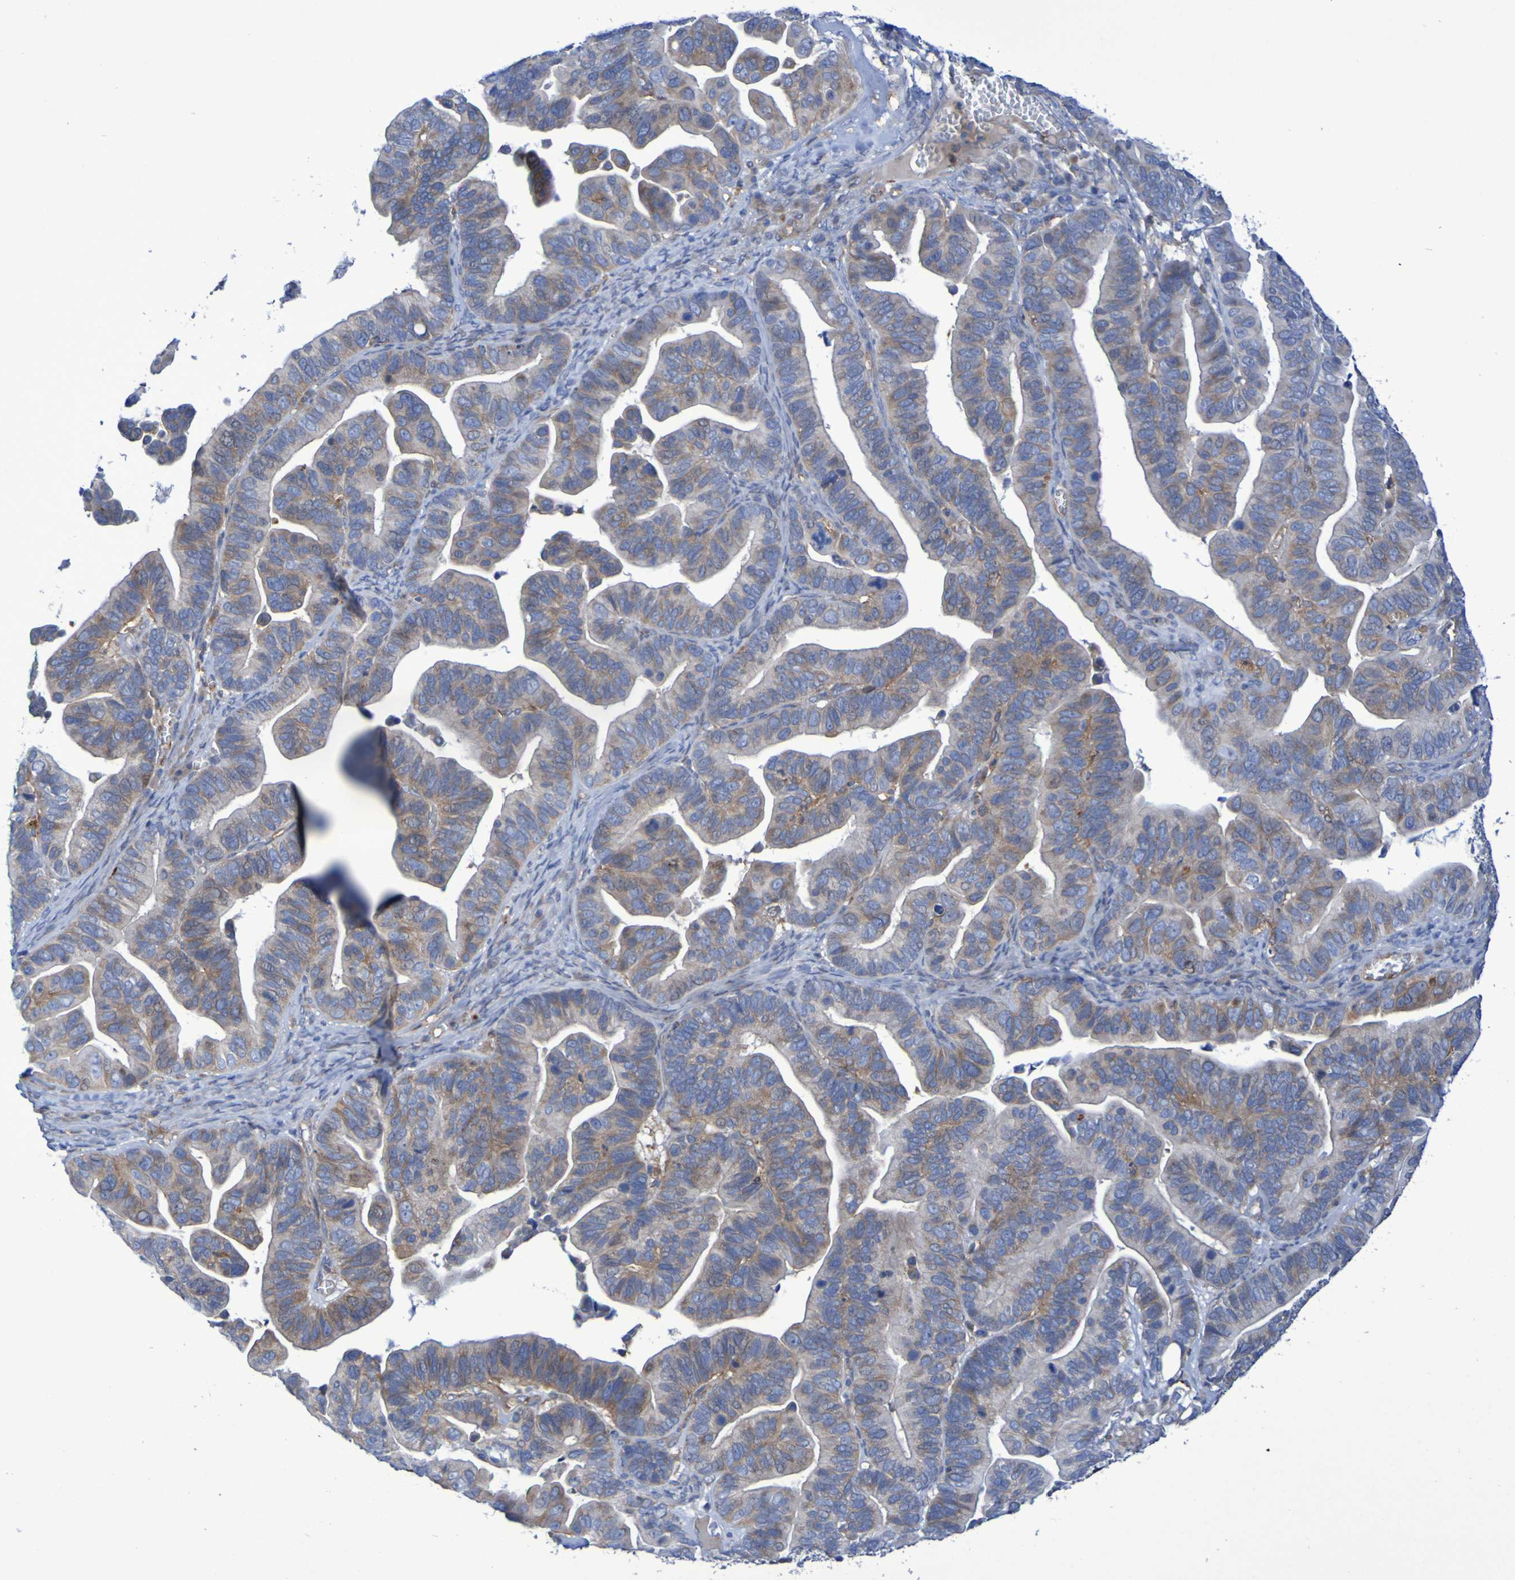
{"staining": {"intensity": "moderate", "quantity": "25%-75%", "location": "cytoplasmic/membranous"}, "tissue": "ovarian cancer", "cell_type": "Tumor cells", "image_type": "cancer", "snomed": [{"axis": "morphology", "description": "Cystadenocarcinoma, serous, NOS"}, {"axis": "topography", "description": "Ovary"}], "caption": "Tumor cells reveal moderate cytoplasmic/membranous positivity in approximately 25%-75% of cells in serous cystadenocarcinoma (ovarian).", "gene": "SCRG1", "patient": {"sex": "female", "age": 56}}